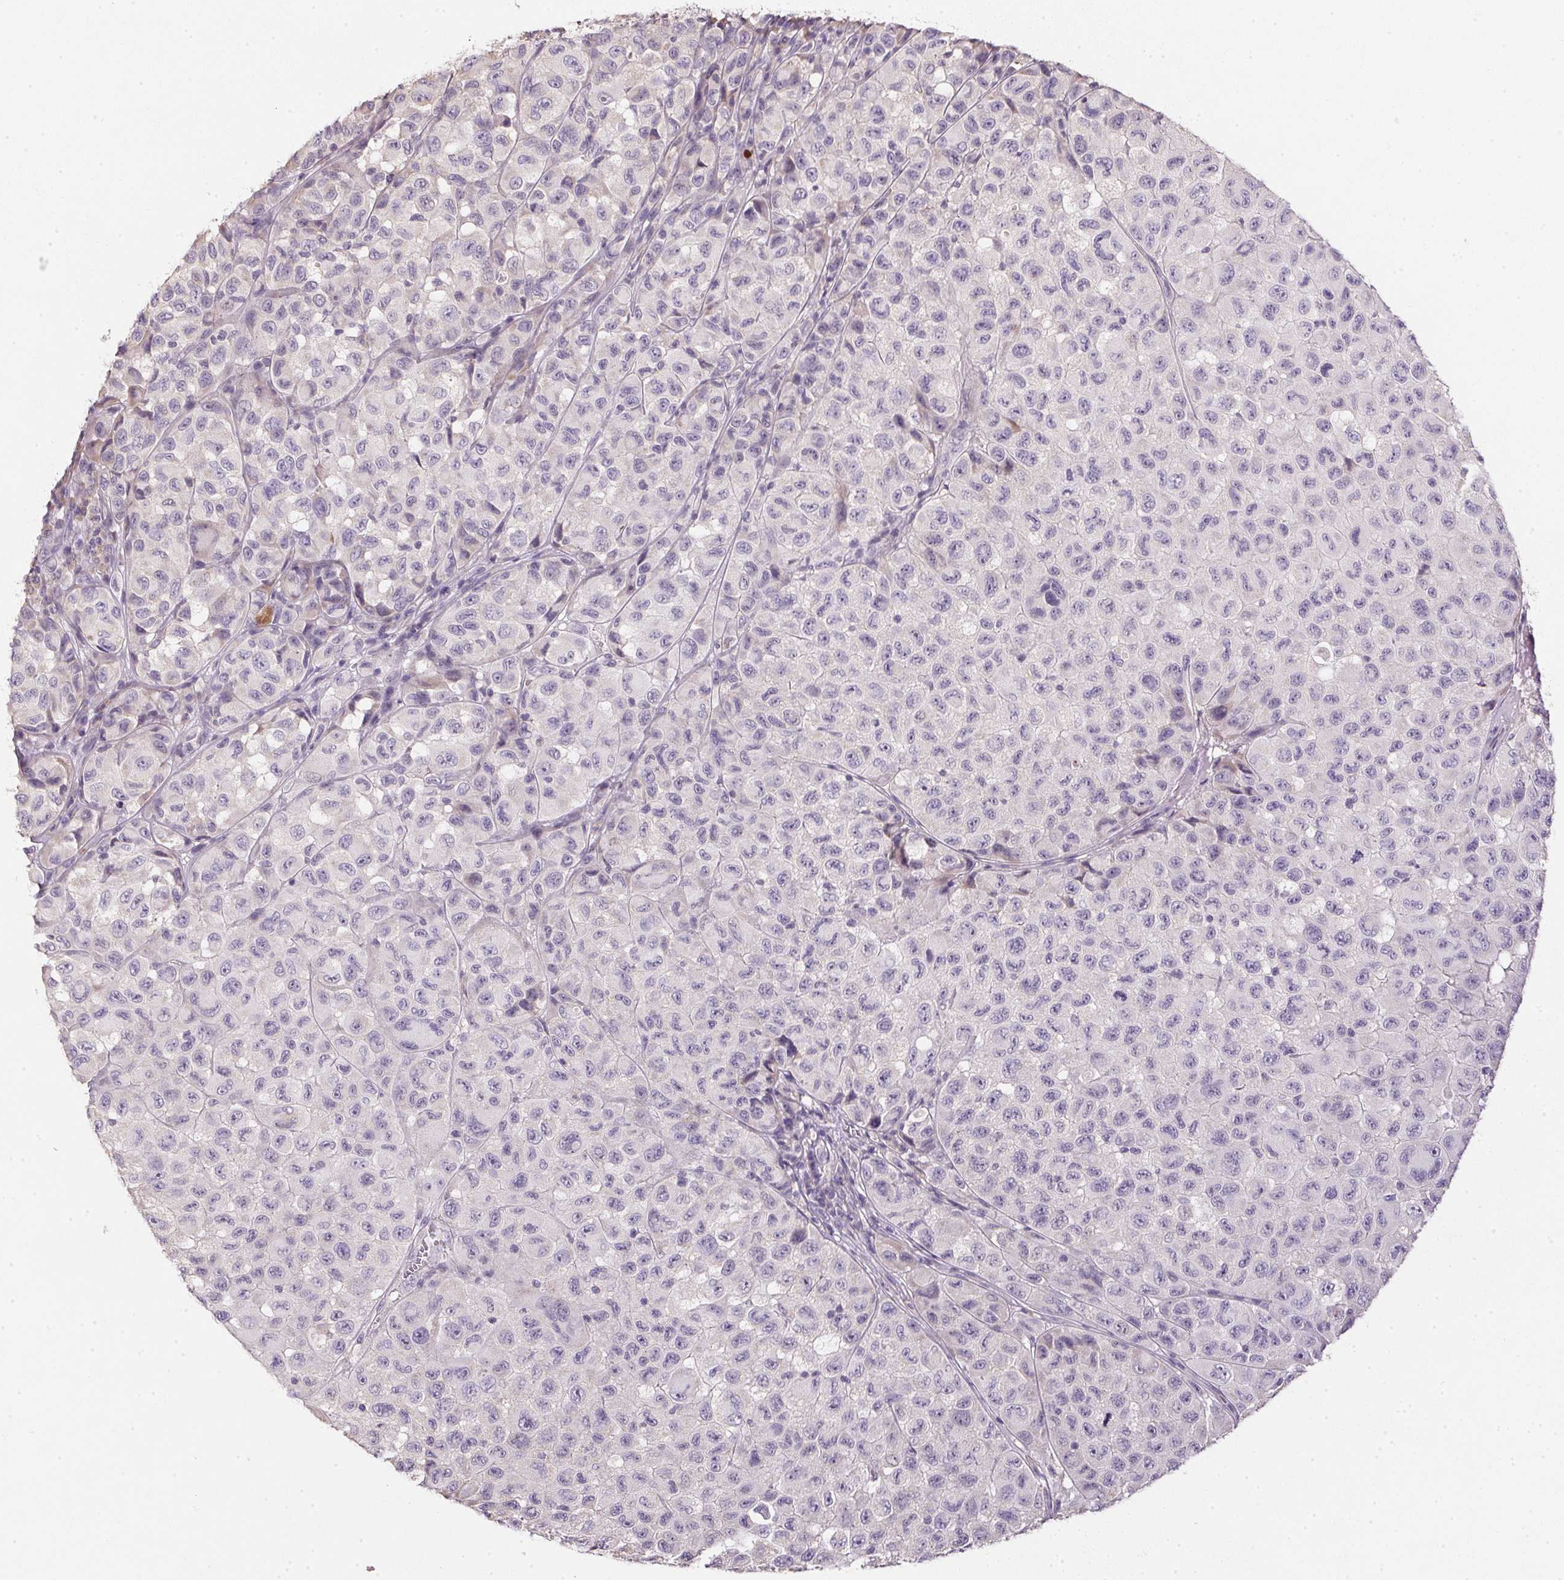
{"staining": {"intensity": "negative", "quantity": "none", "location": "none"}, "tissue": "melanoma", "cell_type": "Tumor cells", "image_type": "cancer", "snomed": [{"axis": "morphology", "description": "Malignant melanoma, NOS"}, {"axis": "topography", "description": "Skin"}], "caption": "IHC of melanoma shows no expression in tumor cells.", "gene": "SPACA9", "patient": {"sex": "male", "age": 93}}